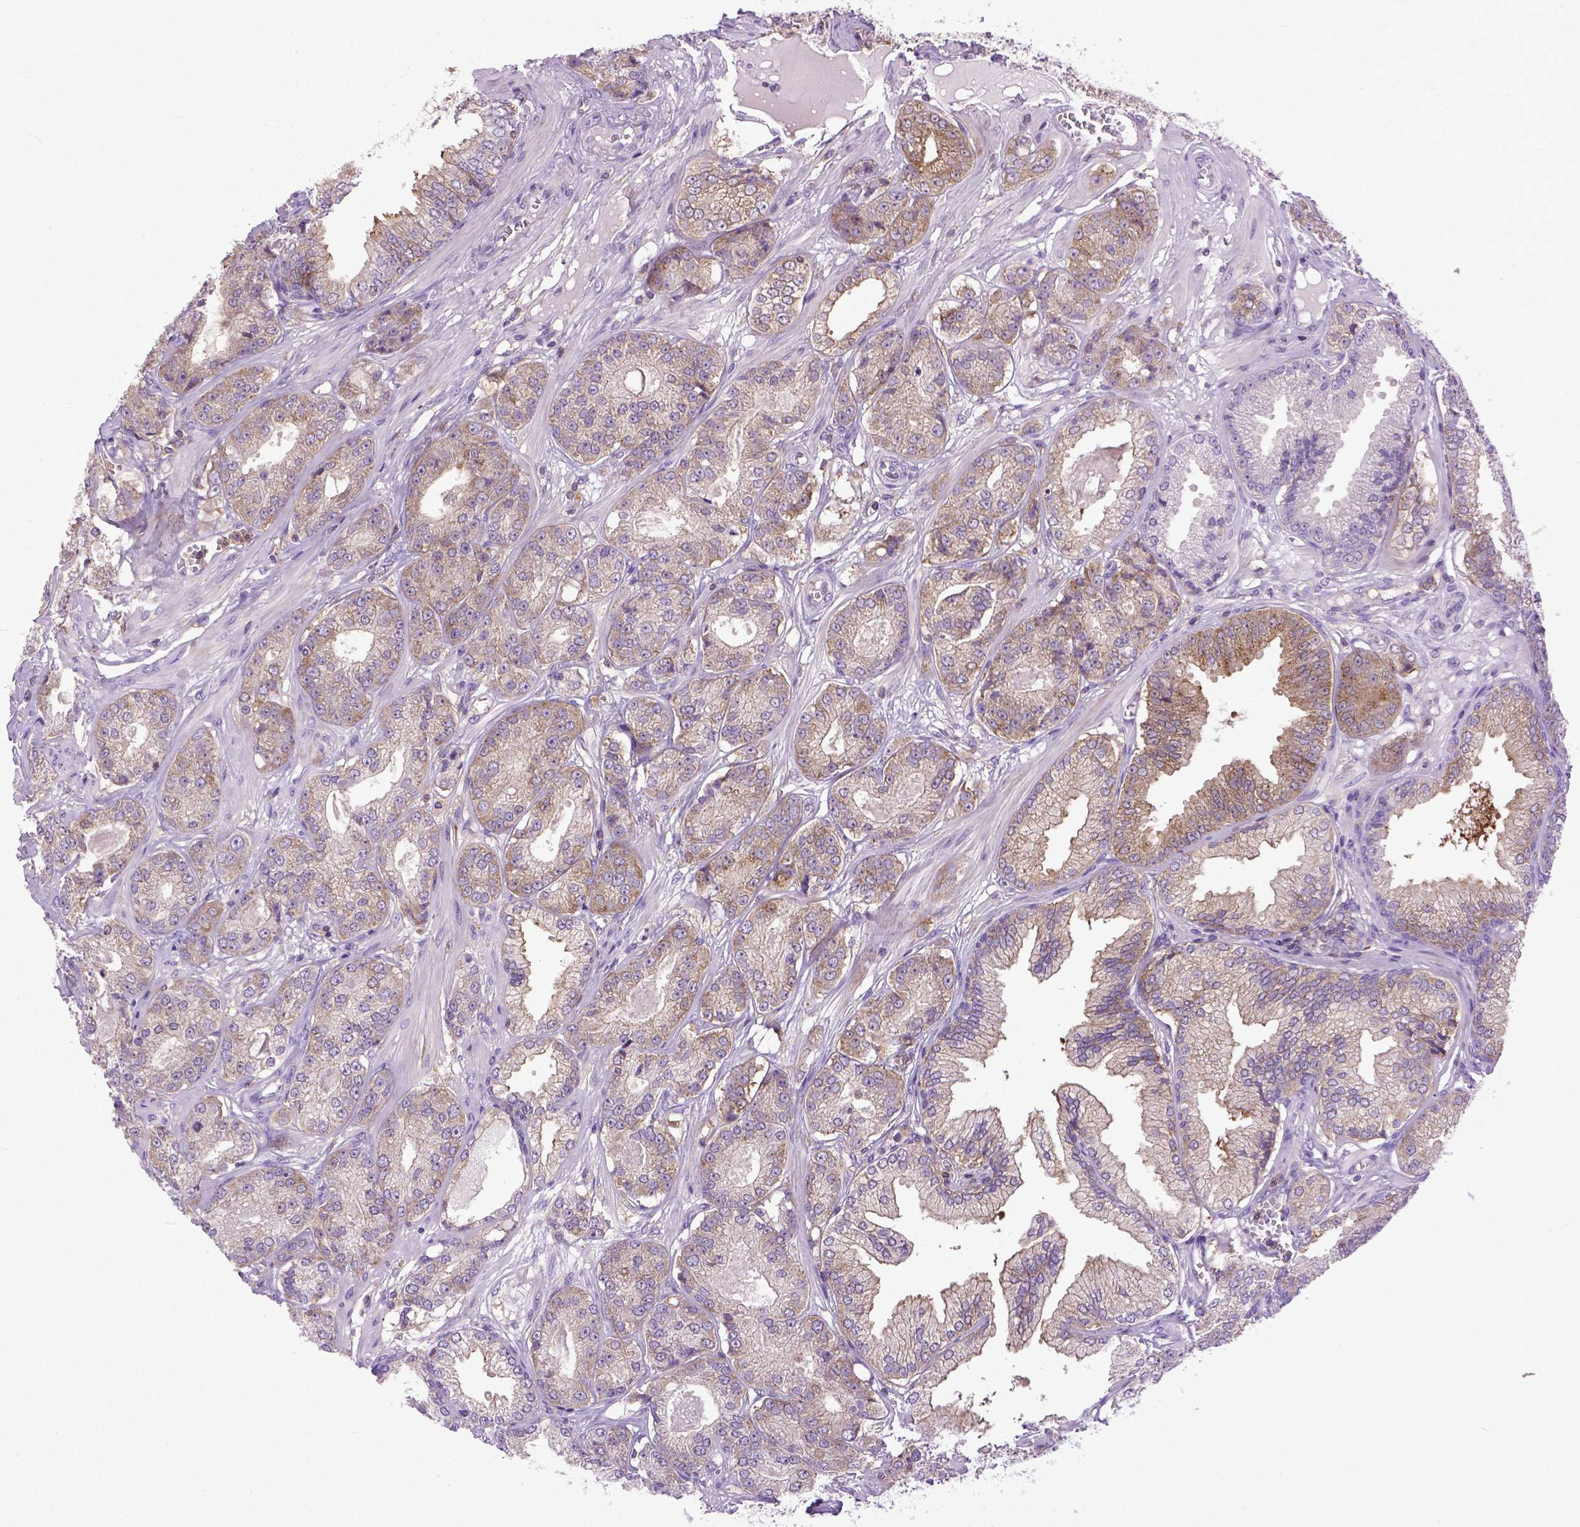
{"staining": {"intensity": "weak", "quantity": "<25%", "location": "cytoplasmic/membranous"}, "tissue": "prostate cancer", "cell_type": "Tumor cells", "image_type": "cancer", "snomed": [{"axis": "morphology", "description": "Adenocarcinoma, NOS"}, {"axis": "topography", "description": "Prostate"}], "caption": "Prostate cancer stained for a protein using IHC displays no expression tumor cells.", "gene": "NAMPT", "patient": {"sex": "male", "age": 64}}